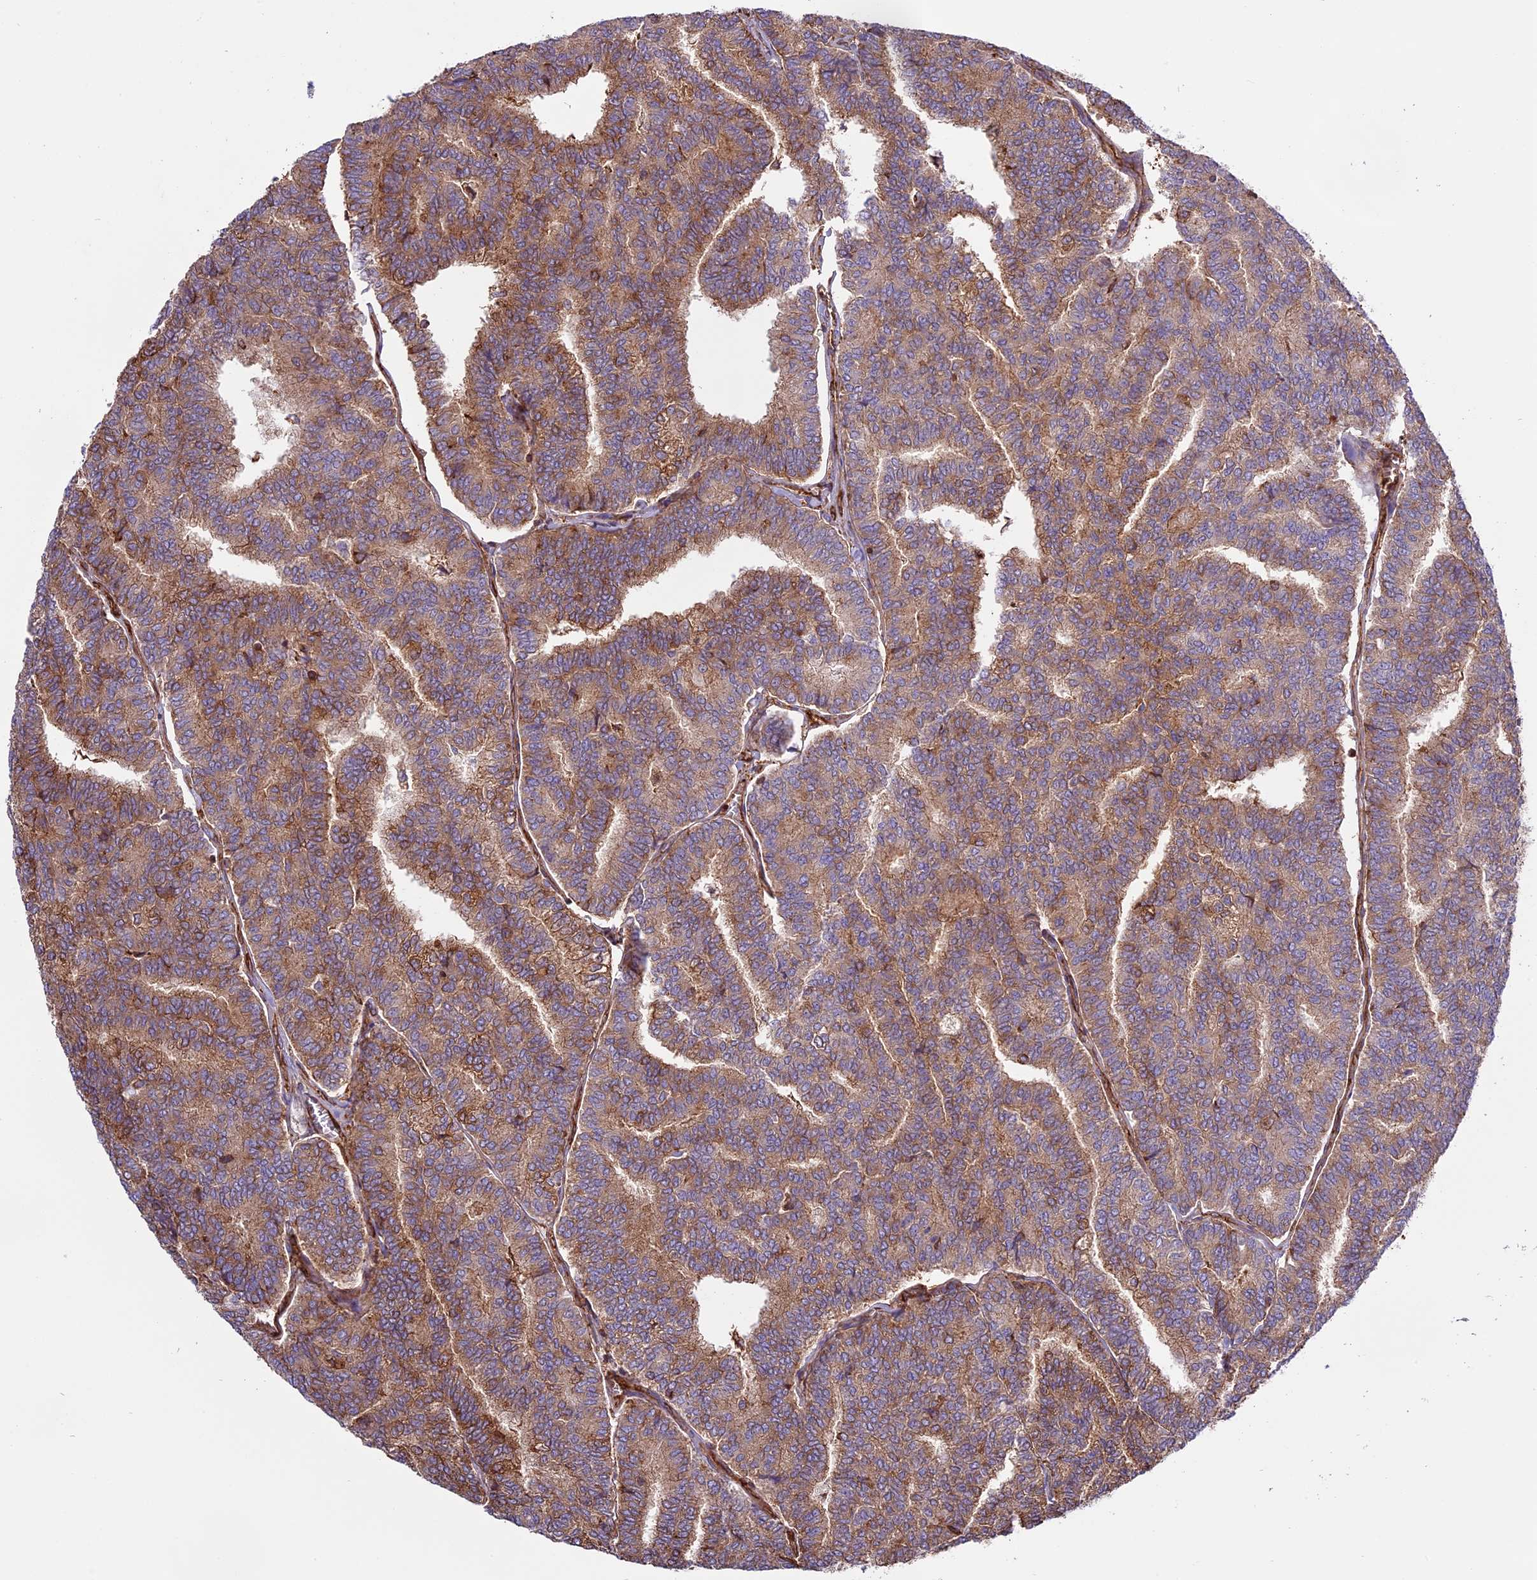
{"staining": {"intensity": "moderate", "quantity": ">75%", "location": "cytoplasmic/membranous"}, "tissue": "thyroid cancer", "cell_type": "Tumor cells", "image_type": "cancer", "snomed": [{"axis": "morphology", "description": "Papillary adenocarcinoma, NOS"}, {"axis": "topography", "description": "Thyroid gland"}], "caption": "Immunohistochemistry histopathology image of thyroid papillary adenocarcinoma stained for a protein (brown), which exhibits medium levels of moderate cytoplasmic/membranous positivity in approximately >75% of tumor cells.", "gene": "CD99L2", "patient": {"sex": "female", "age": 35}}